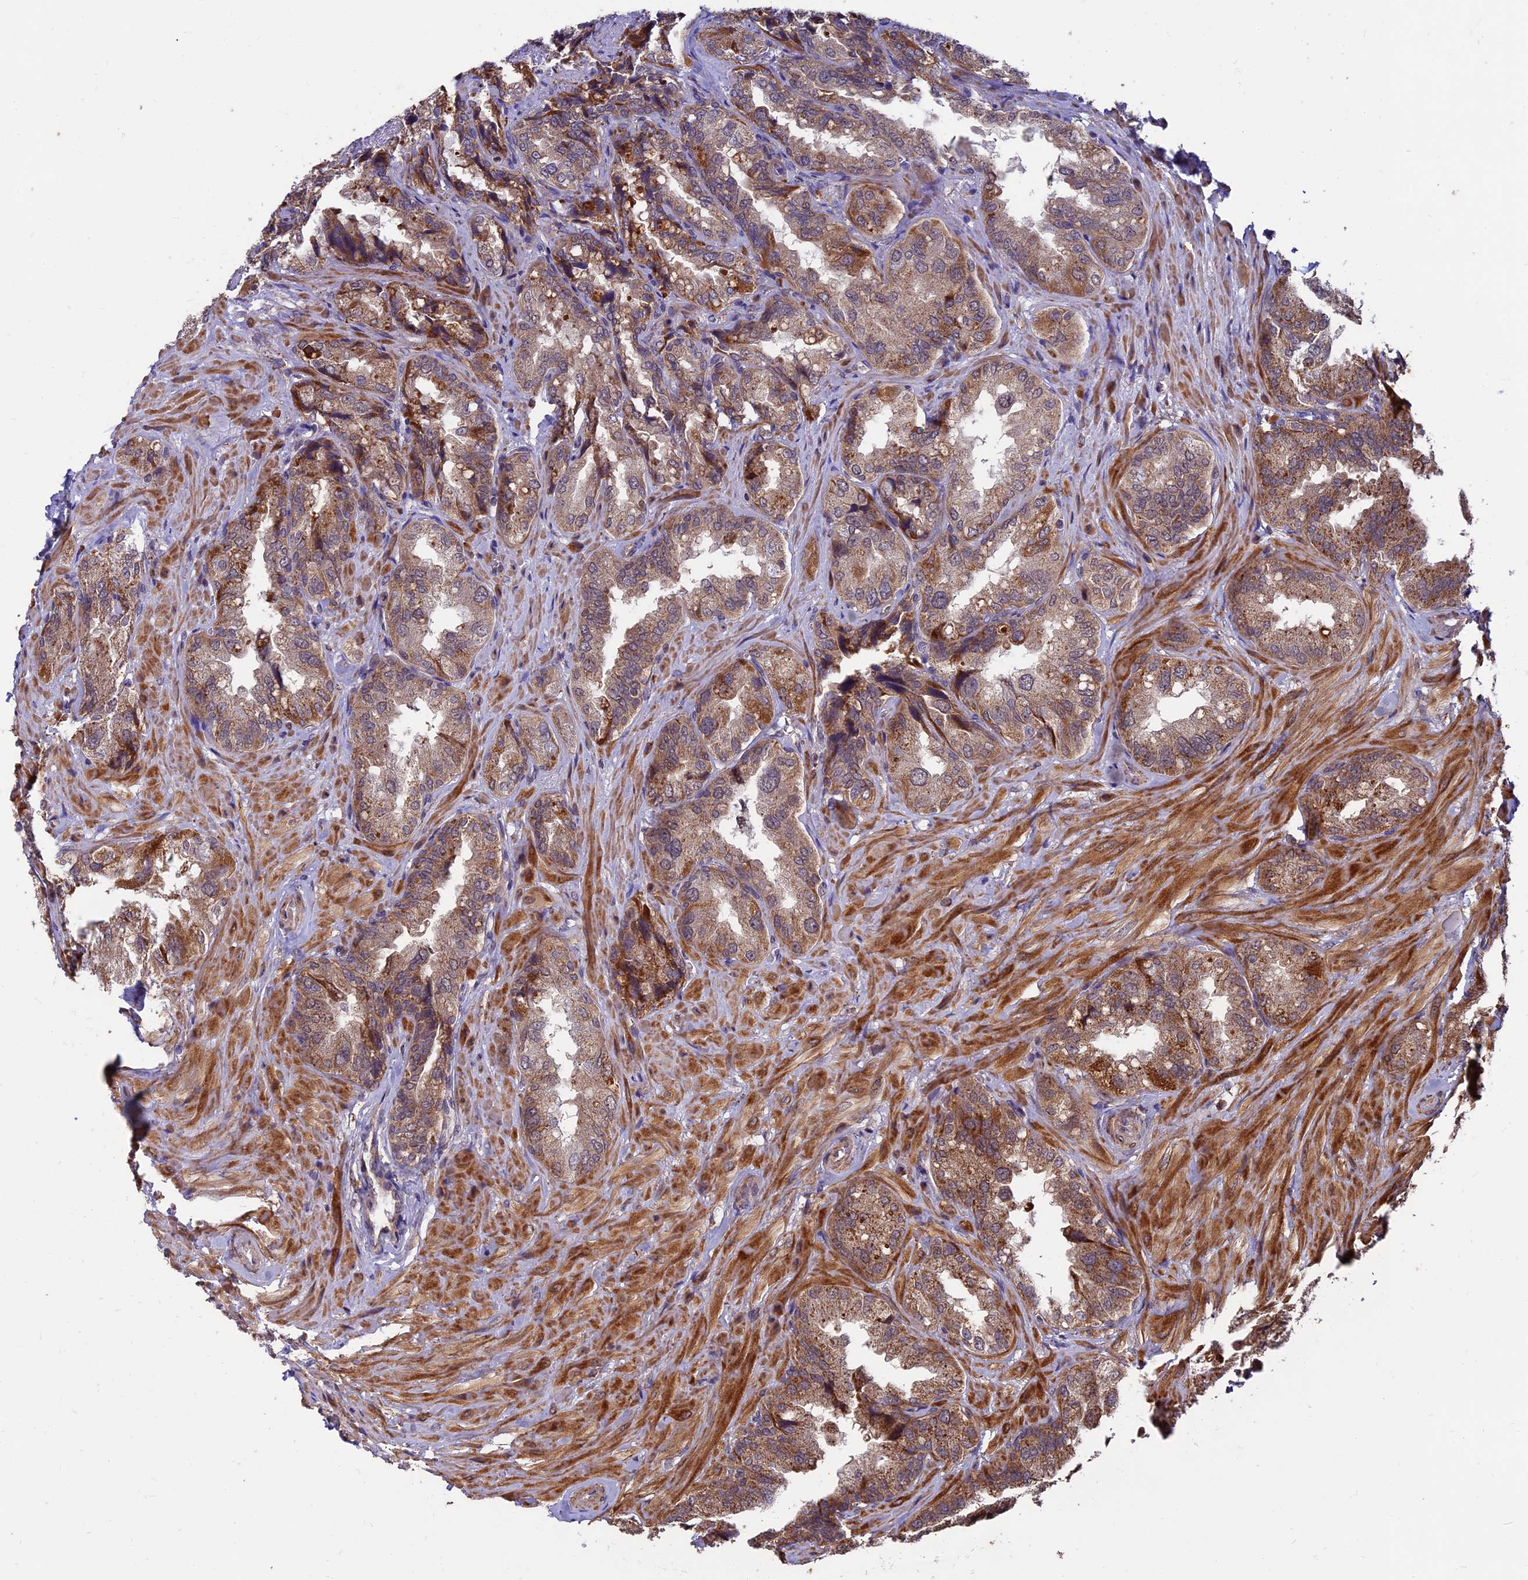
{"staining": {"intensity": "moderate", "quantity": ">75%", "location": "cytoplasmic/membranous"}, "tissue": "seminal vesicle", "cell_type": "Glandular cells", "image_type": "normal", "snomed": [{"axis": "morphology", "description": "Normal tissue, NOS"}, {"axis": "topography", "description": "Prostate and seminal vesicle, NOS"}, {"axis": "topography", "description": "Prostate"}, {"axis": "topography", "description": "Seminal veicle"}], "caption": "A micrograph of human seminal vesicle stained for a protein exhibits moderate cytoplasmic/membranous brown staining in glandular cells. The staining was performed using DAB (3,3'-diaminobenzidine) to visualize the protein expression in brown, while the nuclei were stained in blue with hematoxylin (Magnification: 20x).", "gene": "RNF17", "patient": {"sex": "male", "age": 67}}